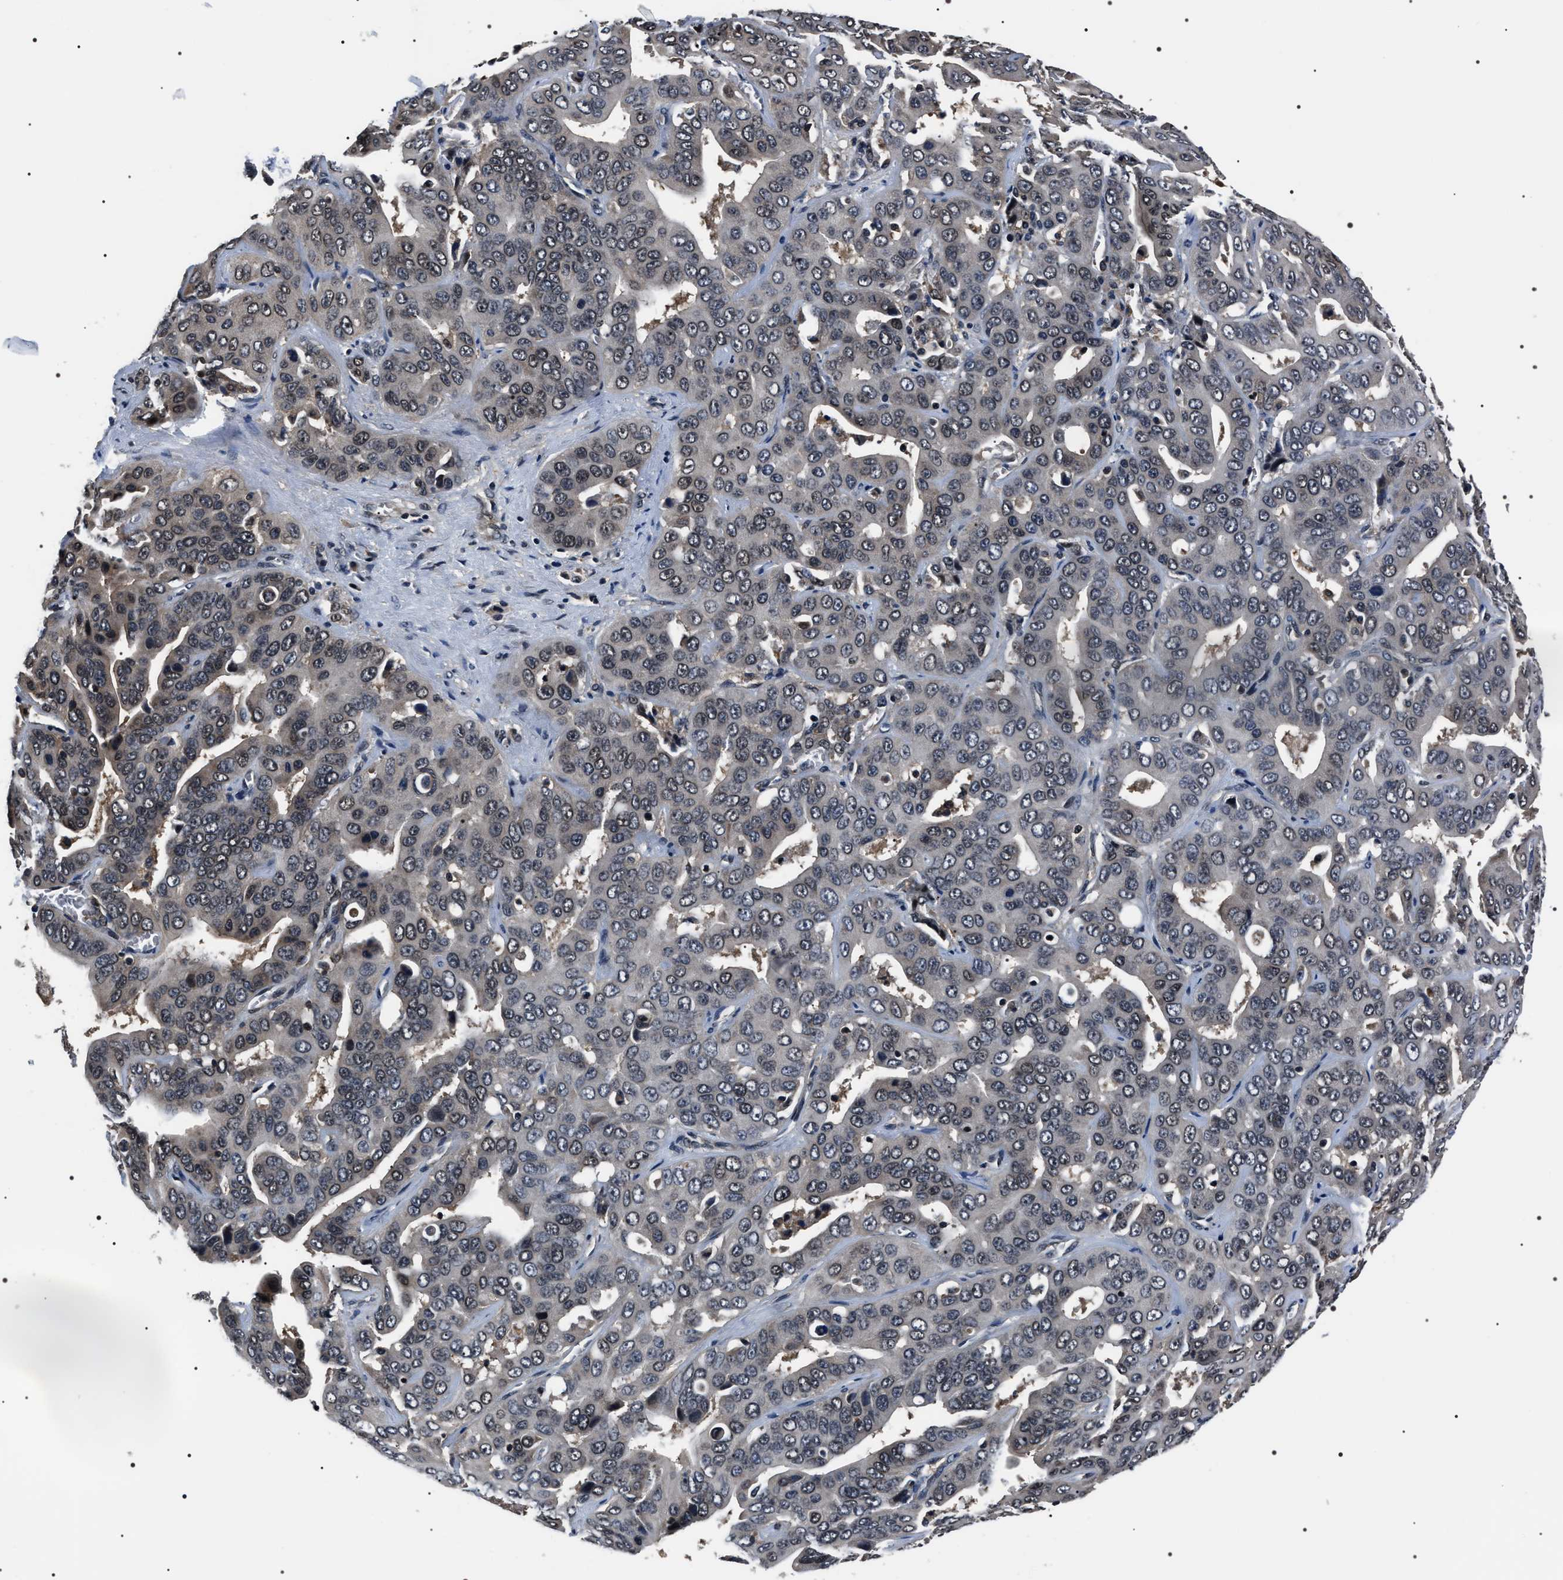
{"staining": {"intensity": "weak", "quantity": "<25%", "location": "nuclear"}, "tissue": "liver cancer", "cell_type": "Tumor cells", "image_type": "cancer", "snomed": [{"axis": "morphology", "description": "Cholangiocarcinoma"}, {"axis": "topography", "description": "Liver"}], "caption": "A high-resolution micrograph shows immunohistochemistry staining of liver cholangiocarcinoma, which shows no significant expression in tumor cells.", "gene": "SIPA1", "patient": {"sex": "female", "age": 52}}